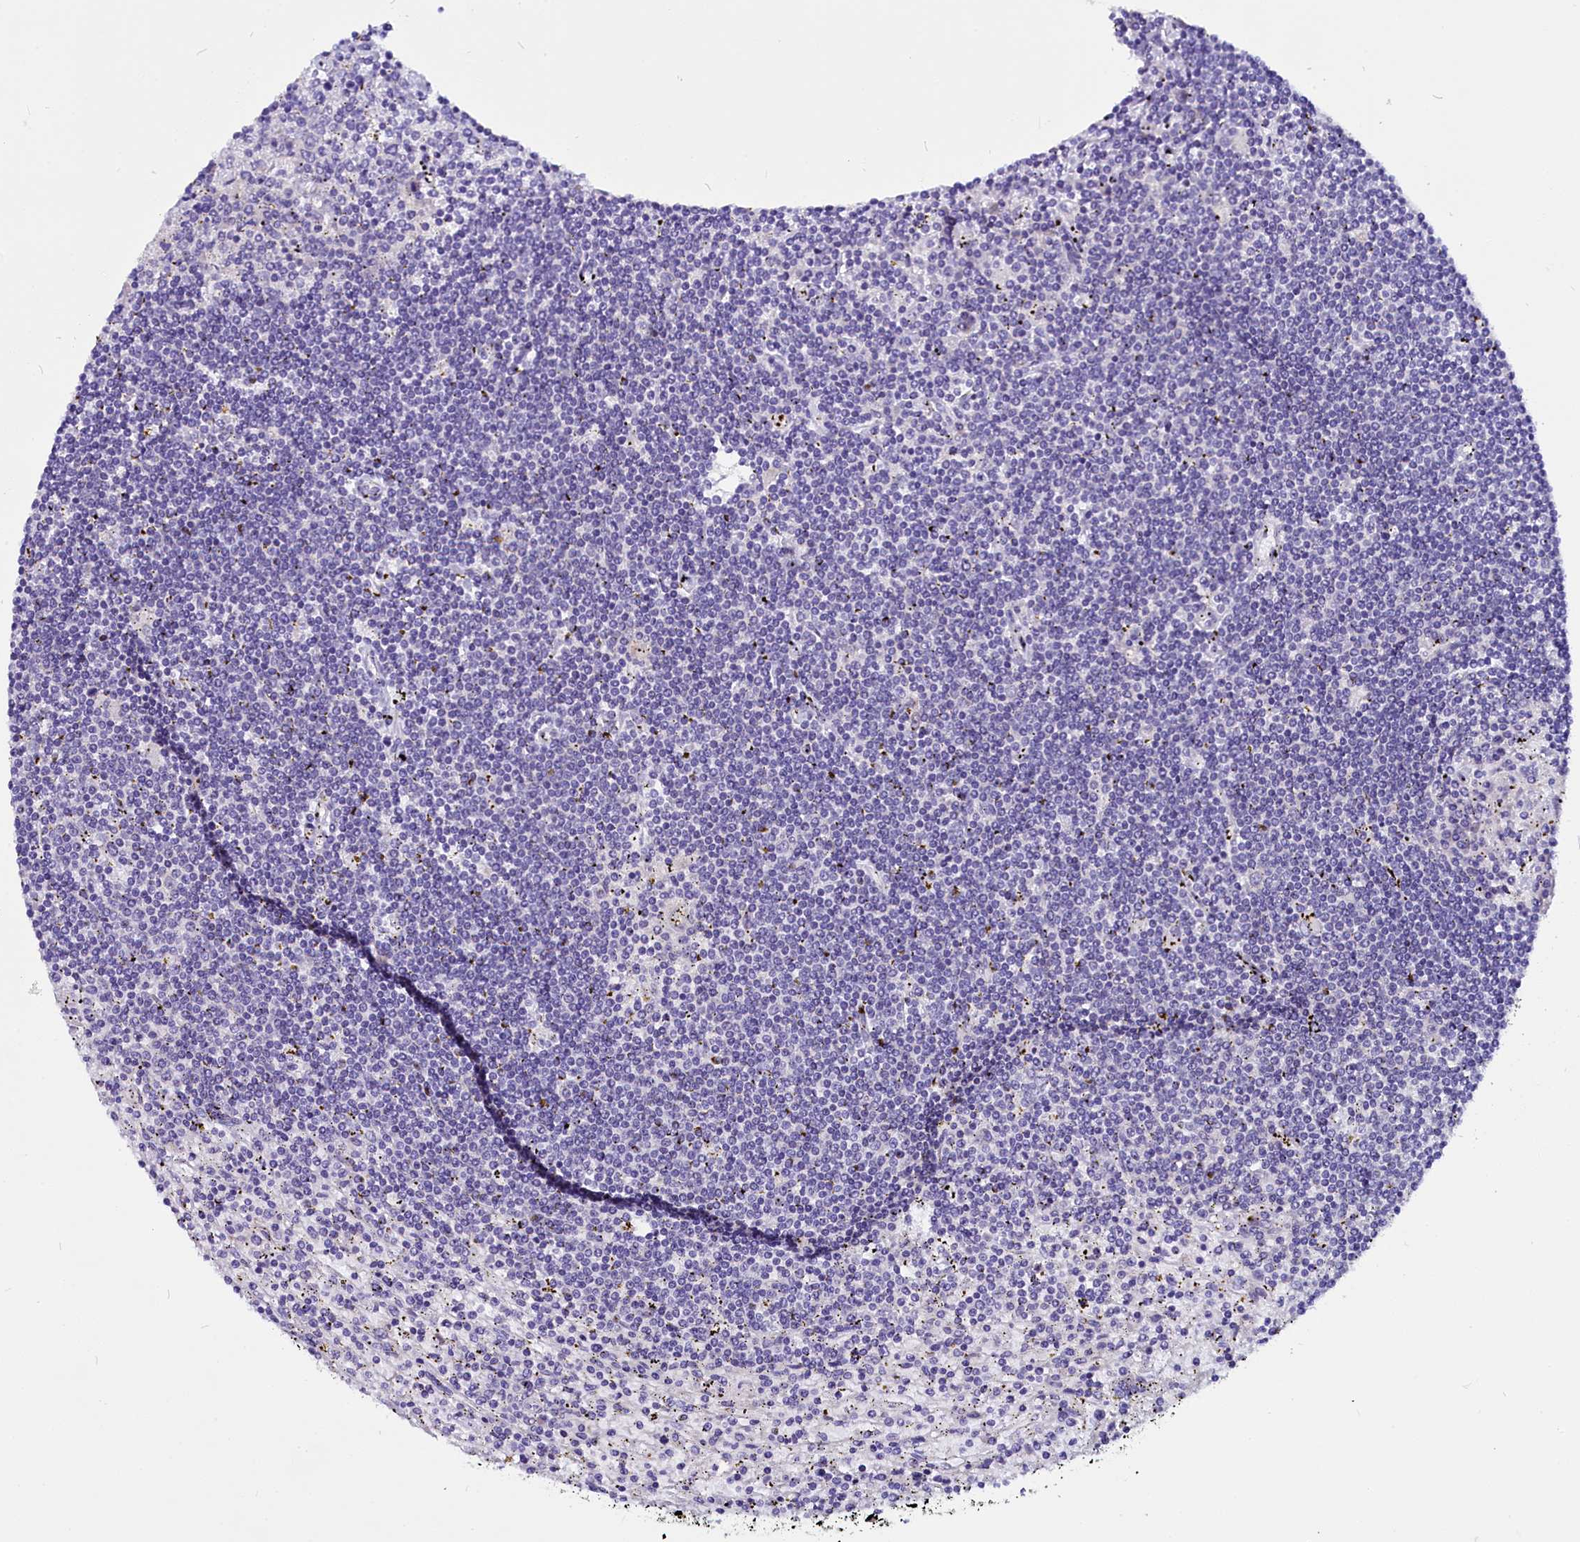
{"staining": {"intensity": "negative", "quantity": "none", "location": "none"}, "tissue": "lymphoma", "cell_type": "Tumor cells", "image_type": "cancer", "snomed": [{"axis": "morphology", "description": "Malignant lymphoma, non-Hodgkin's type, Low grade"}, {"axis": "topography", "description": "Spleen"}], "caption": "The micrograph shows no significant positivity in tumor cells of low-grade malignant lymphoma, non-Hodgkin's type.", "gene": "CEP170", "patient": {"sex": "male", "age": 76}}